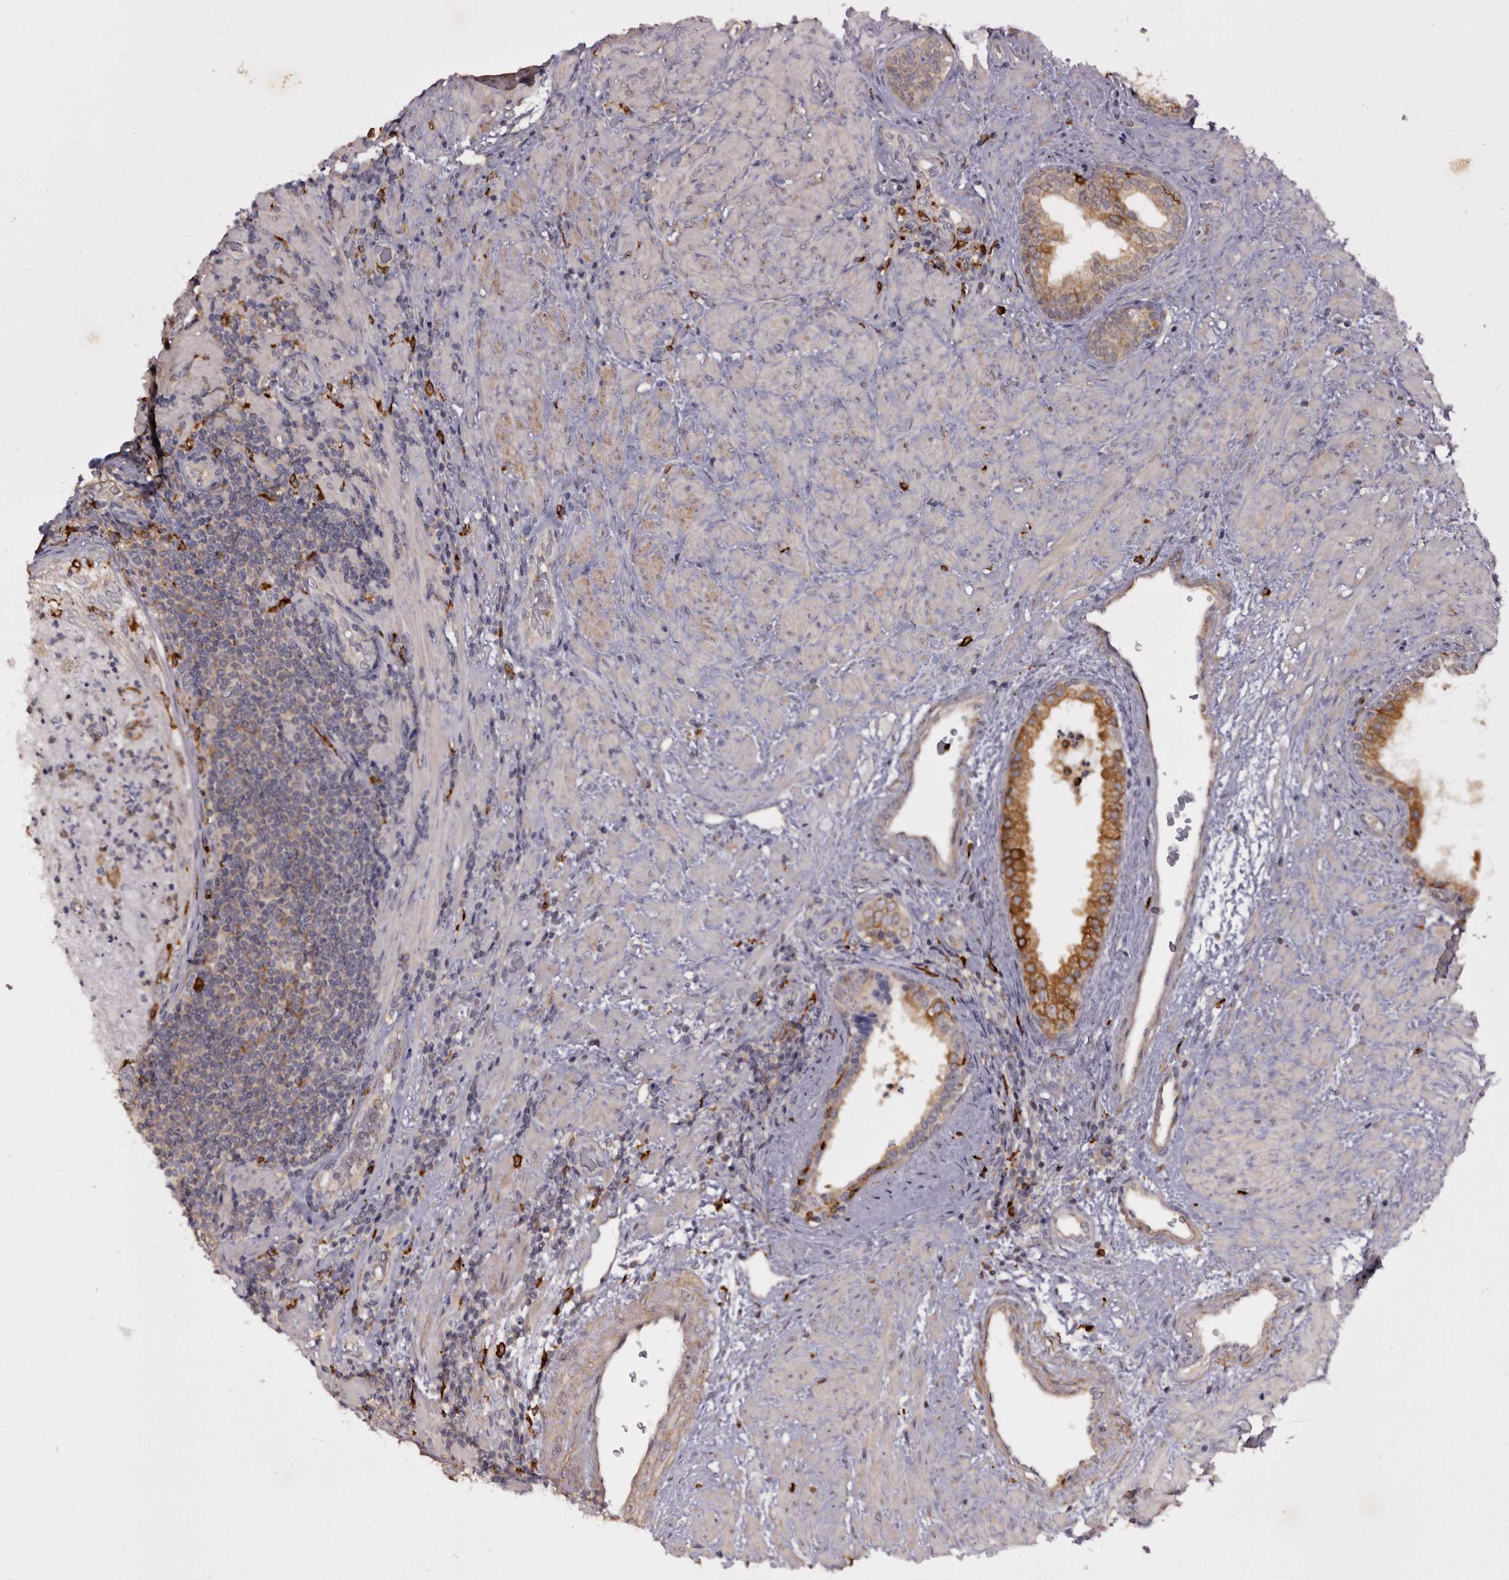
{"staining": {"intensity": "strong", "quantity": "25%-75%", "location": "cytoplasmic/membranous"}, "tissue": "prostate", "cell_type": "Glandular cells", "image_type": "normal", "snomed": [{"axis": "morphology", "description": "Normal tissue, NOS"}, {"axis": "topography", "description": "Prostate"}], "caption": "Strong cytoplasmic/membranous protein expression is identified in about 25%-75% of glandular cells in prostate. The protein is stained brown, and the nuclei are stained in blue (DAB IHC with brightfield microscopy, high magnification).", "gene": "TNNI1", "patient": {"sex": "male", "age": 76}}